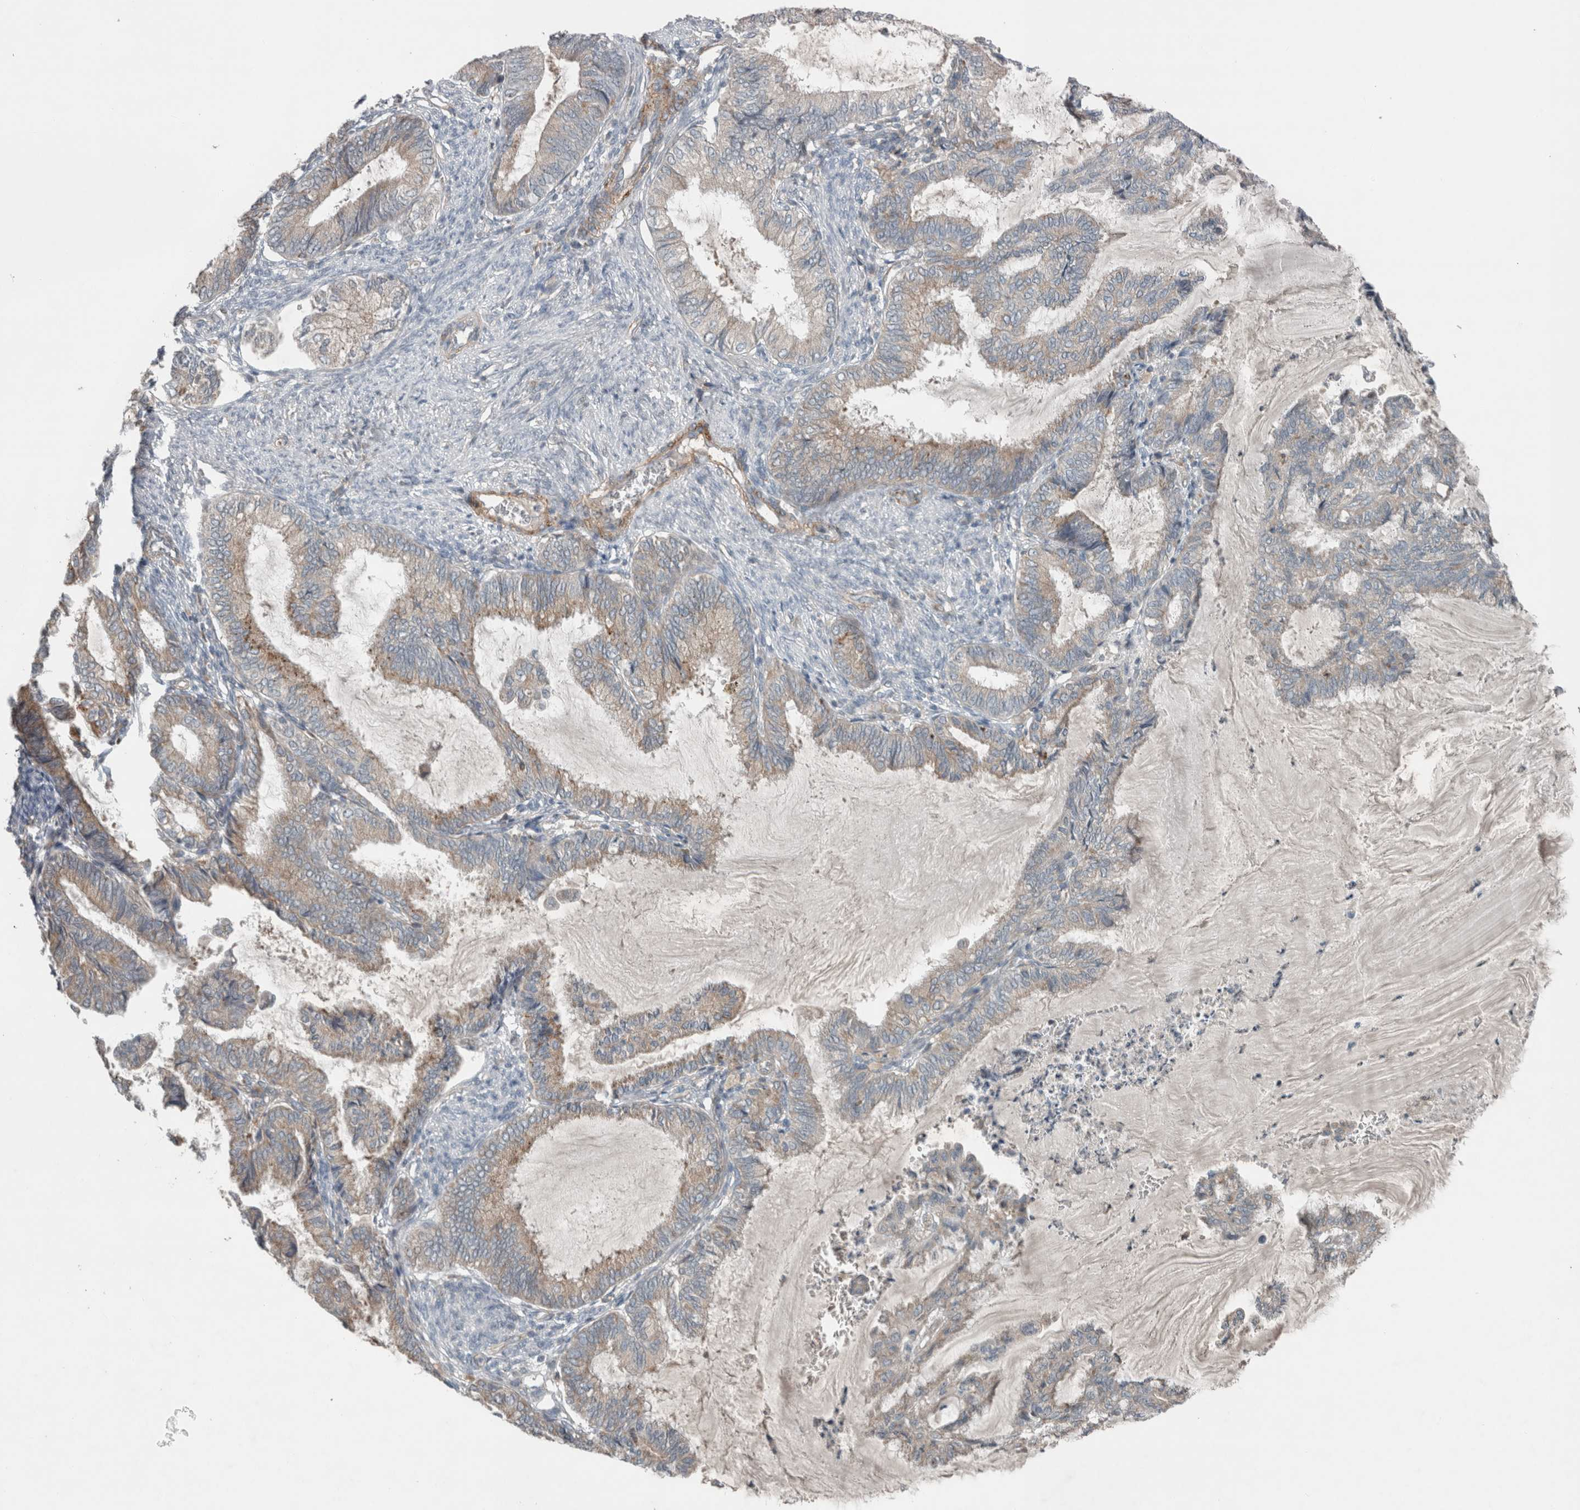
{"staining": {"intensity": "weak", "quantity": "25%-75%", "location": "cytoplasmic/membranous"}, "tissue": "endometrial cancer", "cell_type": "Tumor cells", "image_type": "cancer", "snomed": [{"axis": "morphology", "description": "Adenocarcinoma, NOS"}, {"axis": "topography", "description": "Endometrium"}], "caption": "Human adenocarcinoma (endometrial) stained with a brown dye exhibits weak cytoplasmic/membranous positive positivity in about 25%-75% of tumor cells.", "gene": "JADE2", "patient": {"sex": "female", "age": 86}}